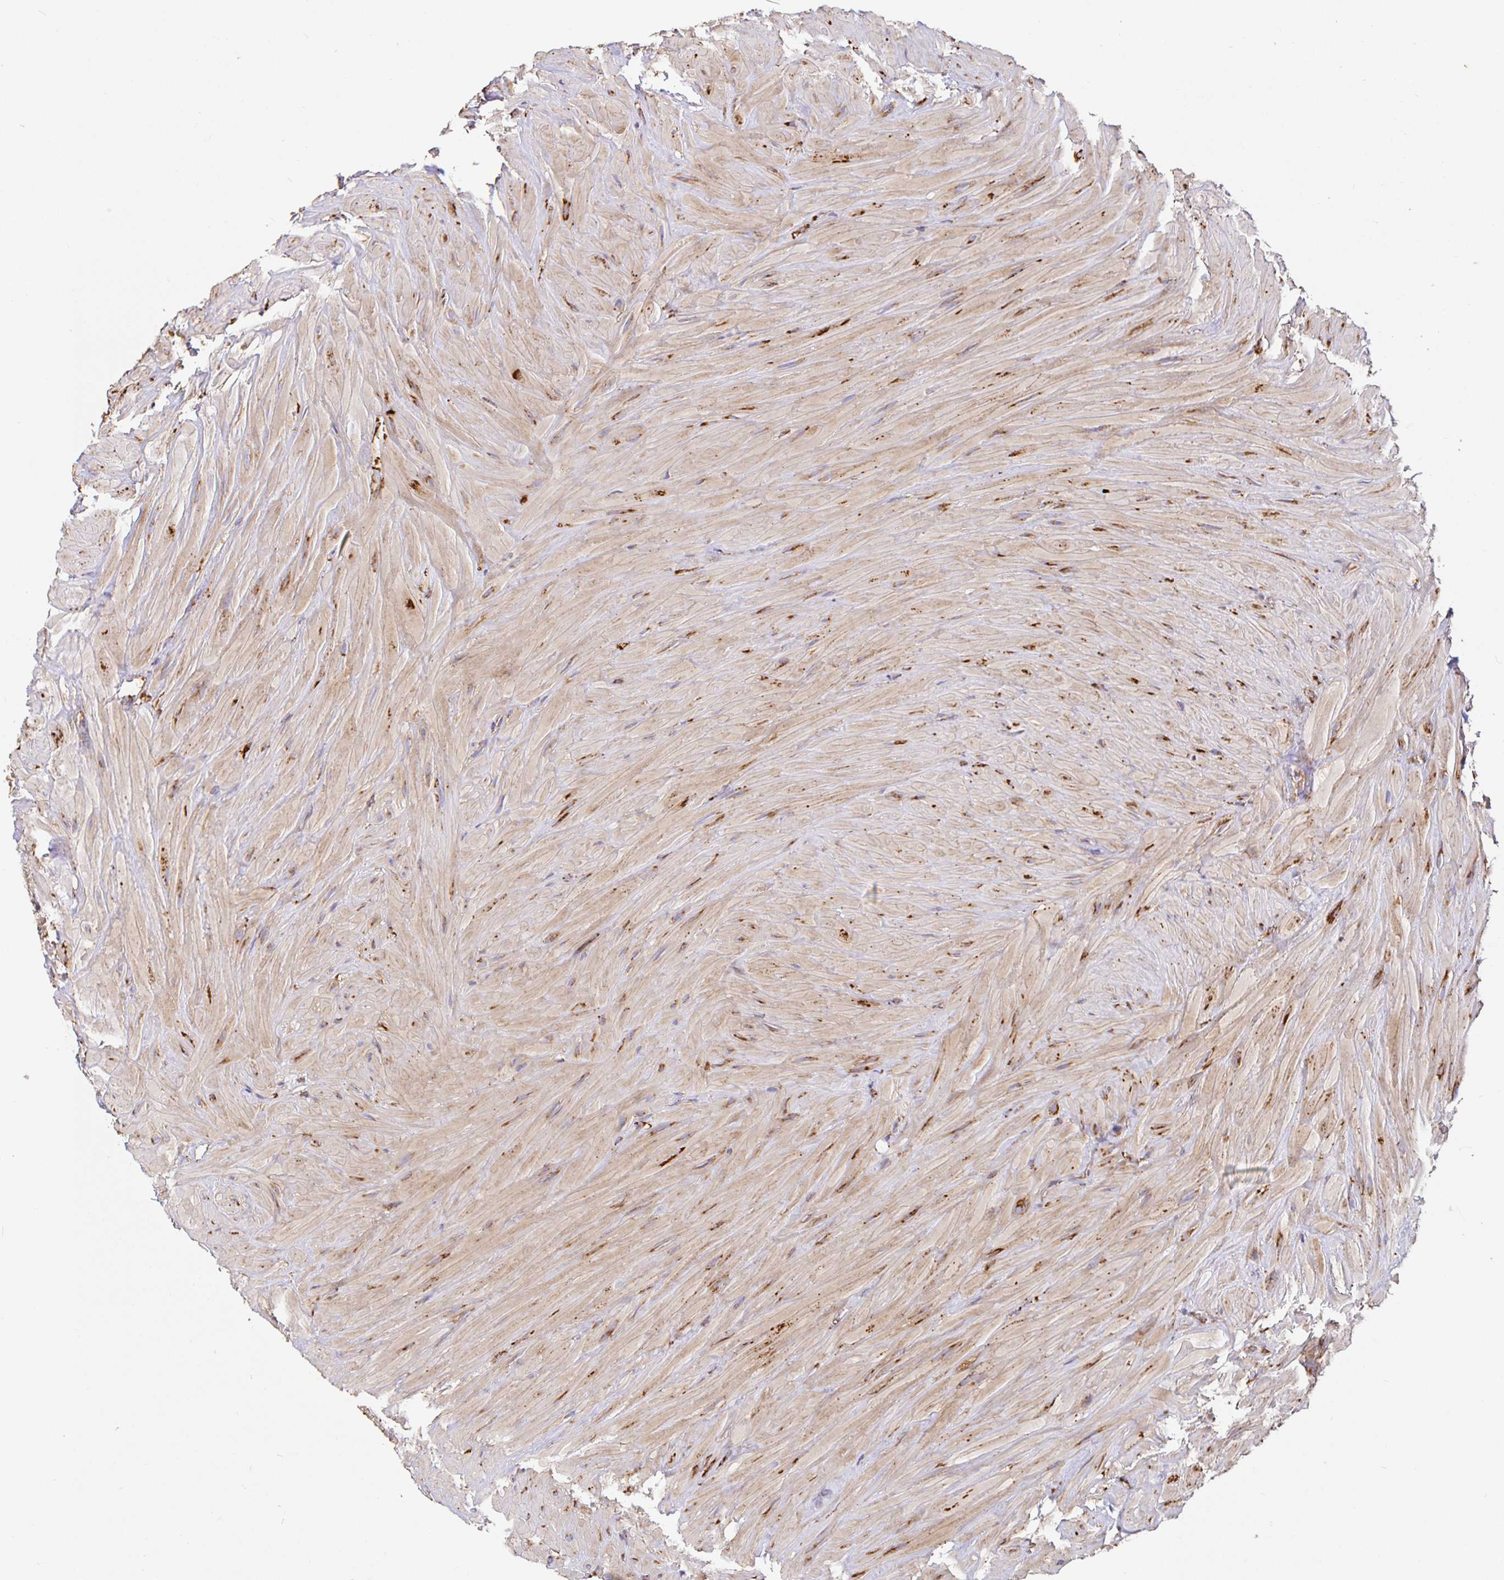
{"staining": {"intensity": "weak", "quantity": ">75%", "location": "cytoplasmic/membranous"}, "tissue": "seminal vesicle", "cell_type": "Glandular cells", "image_type": "normal", "snomed": [{"axis": "morphology", "description": "Normal tissue, NOS"}, {"axis": "topography", "description": "Seminal veicle"}], "caption": "Weak cytoplasmic/membranous staining for a protein is present in about >75% of glandular cells of normal seminal vesicle using immunohistochemistry.", "gene": "MAOA", "patient": {"sex": "male", "age": 60}}